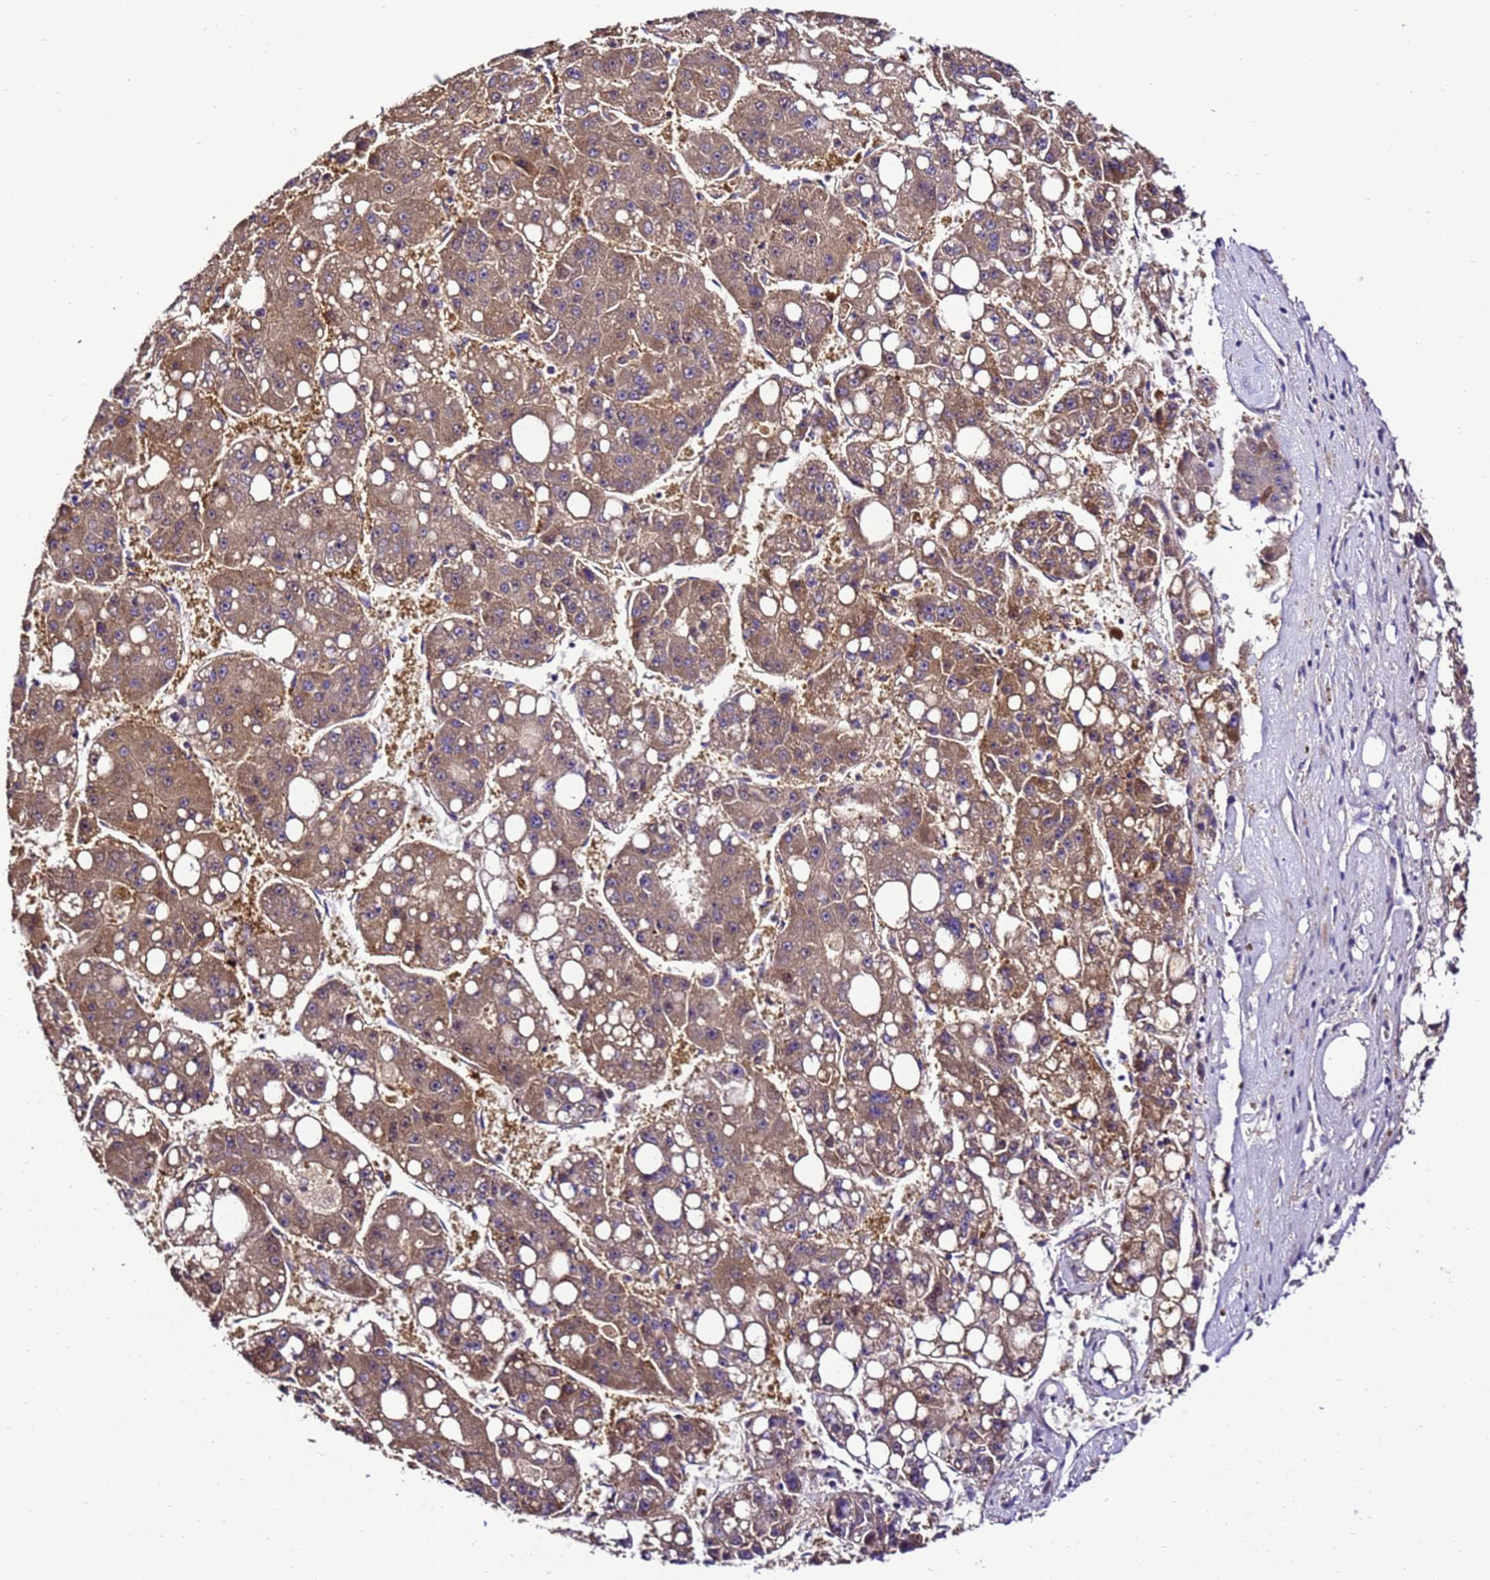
{"staining": {"intensity": "moderate", "quantity": ">75%", "location": "cytoplasmic/membranous"}, "tissue": "liver cancer", "cell_type": "Tumor cells", "image_type": "cancer", "snomed": [{"axis": "morphology", "description": "Carcinoma, Hepatocellular, NOS"}, {"axis": "topography", "description": "Liver"}], "caption": "Immunohistochemical staining of liver cancer displays medium levels of moderate cytoplasmic/membranous protein staining in about >75% of tumor cells.", "gene": "ZNF417", "patient": {"sex": "female", "age": 61}}